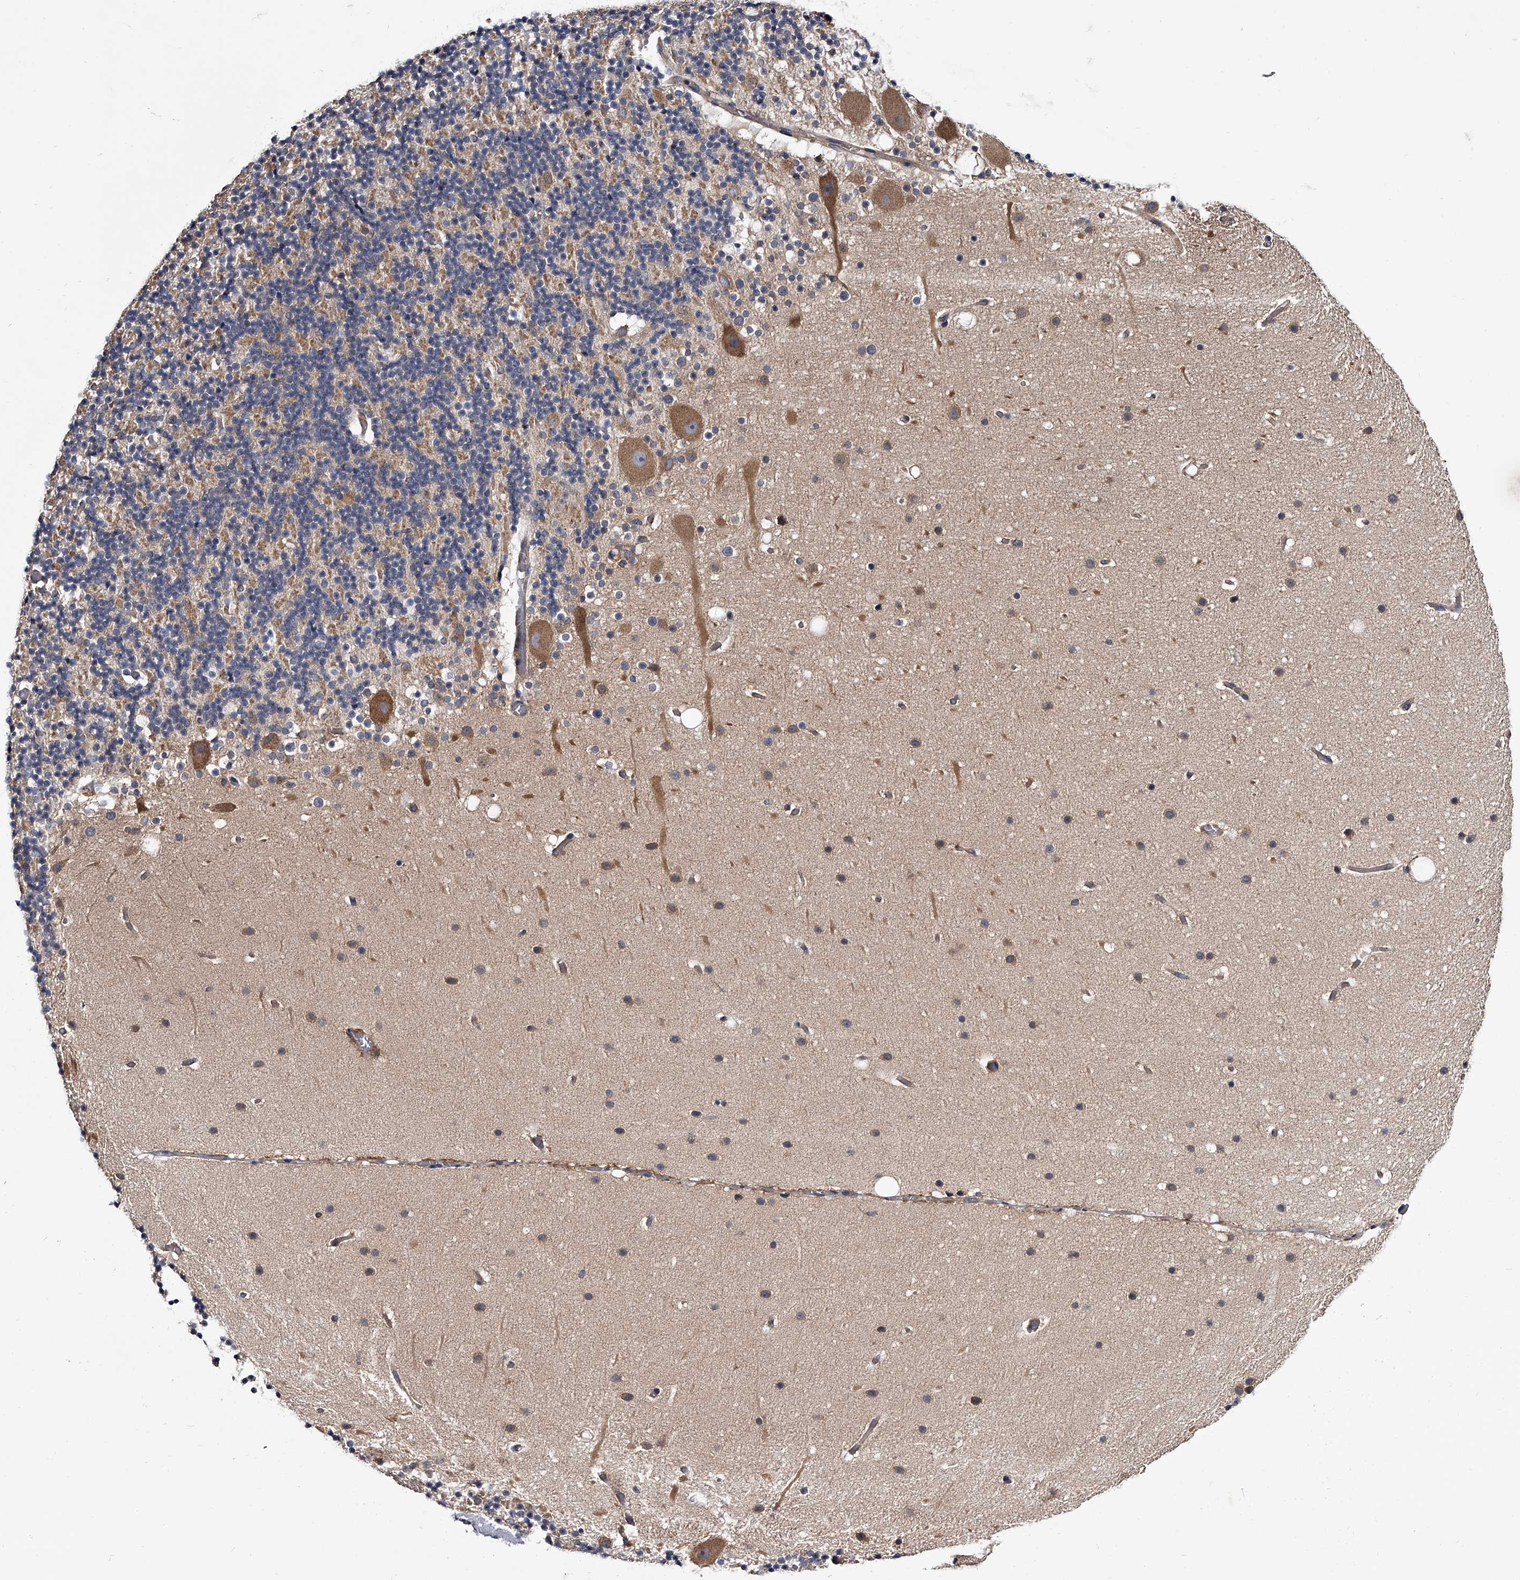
{"staining": {"intensity": "negative", "quantity": "none", "location": "none"}, "tissue": "cerebellum", "cell_type": "Cells in granular layer", "image_type": "normal", "snomed": [{"axis": "morphology", "description": "Normal tissue, NOS"}, {"axis": "topography", "description": "Cerebellum"}], "caption": "High power microscopy micrograph of an immunohistochemistry photomicrograph of unremarkable cerebellum, revealing no significant expression in cells in granular layer.", "gene": "GAPVD1", "patient": {"sex": "male", "age": 57}}